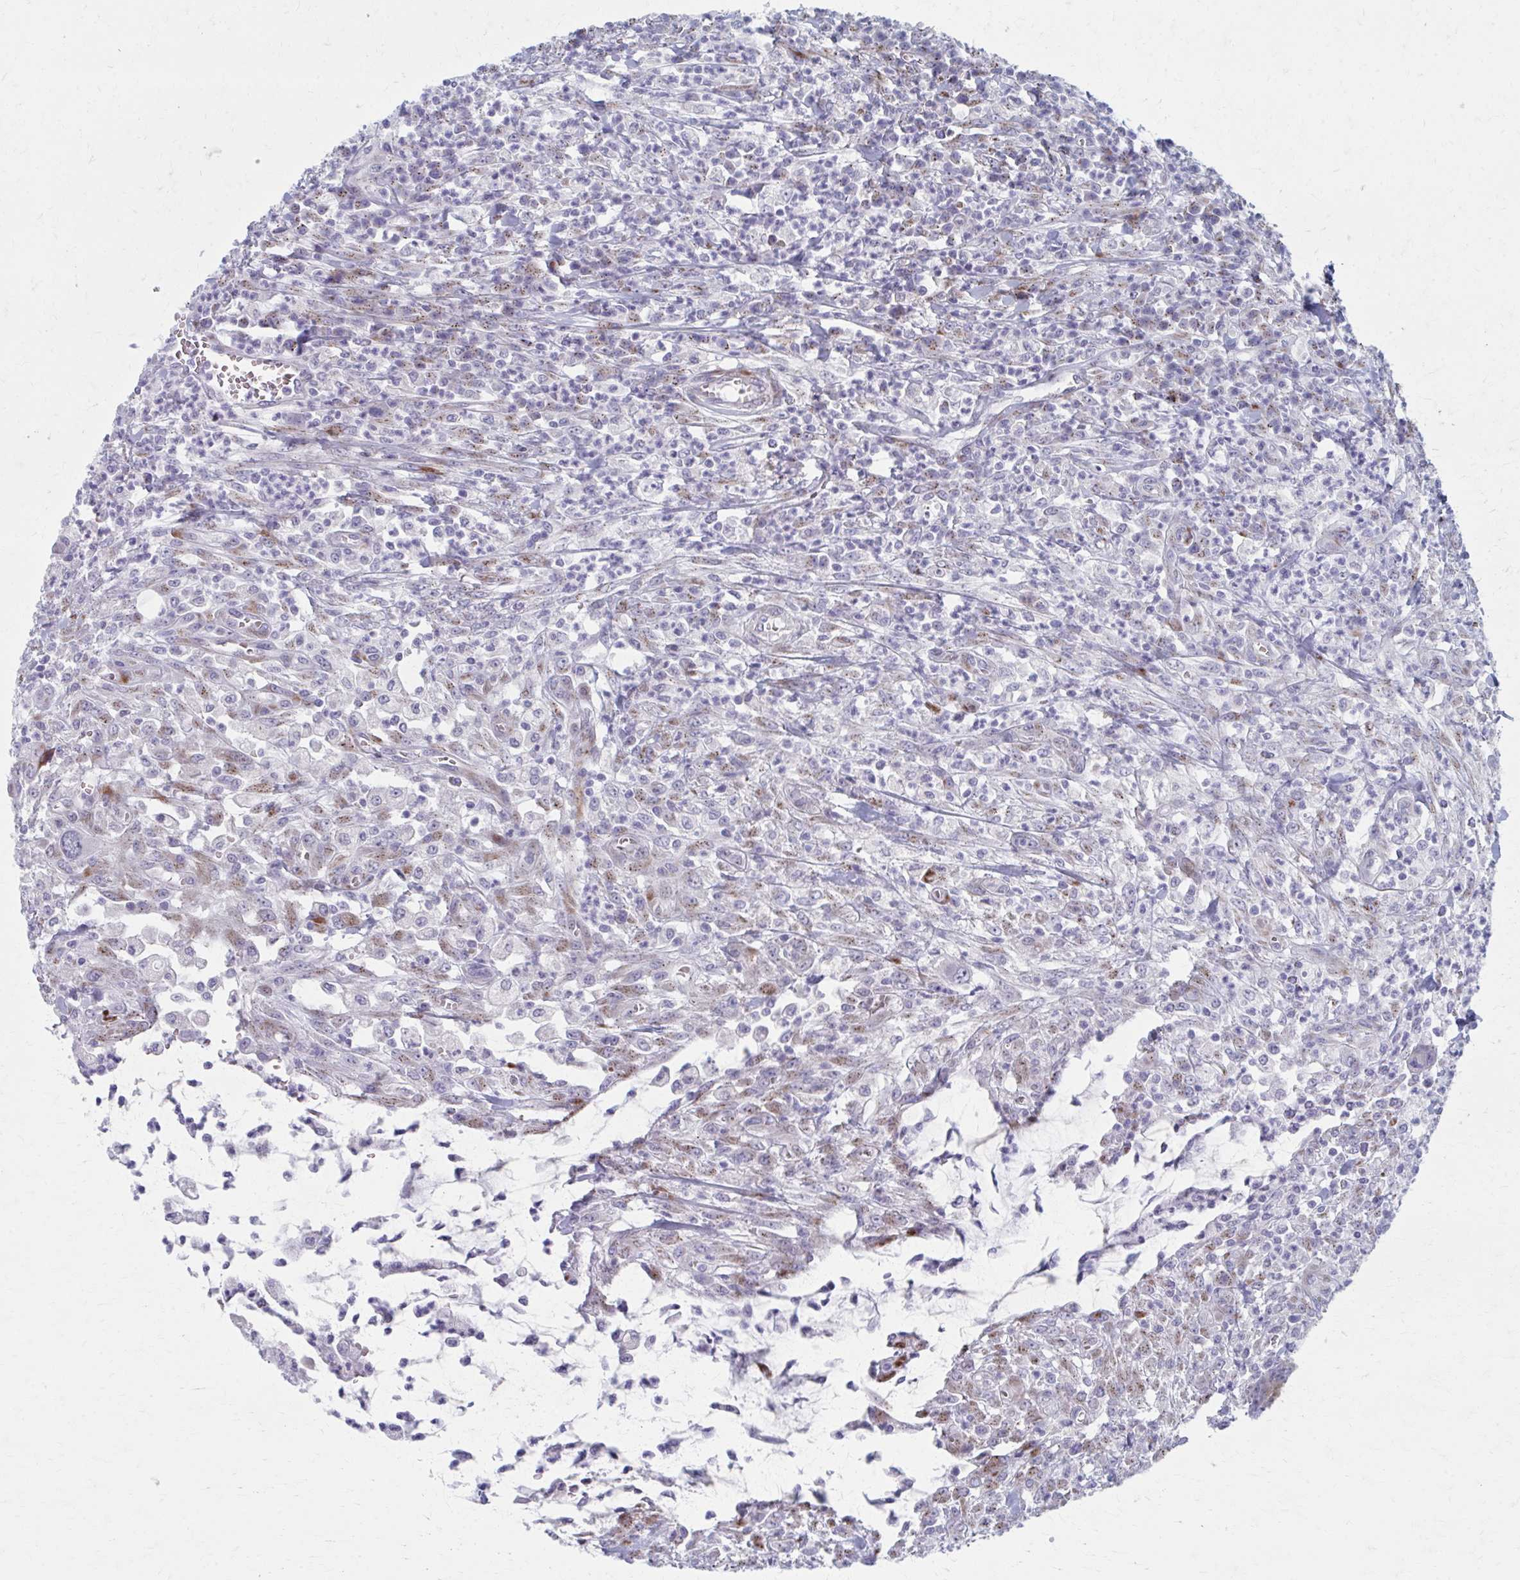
{"staining": {"intensity": "weak", "quantity": "<25%", "location": "cytoplasmic/membranous"}, "tissue": "colorectal cancer", "cell_type": "Tumor cells", "image_type": "cancer", "snomed": [{"axis": "morphology", "description": "Adenocarcinoma, NOS"}, {"axis": "topography", "description": "Colon"}], "caption": "A high-resolution histopathology image shows IHC staining of adenocarcinoma (colorectal), which exhibits no significant expression in tumor cells. Nuclei are stained in blue.", "gene": "OLFM2", "patient": {"sex": "male", "age": 65}}